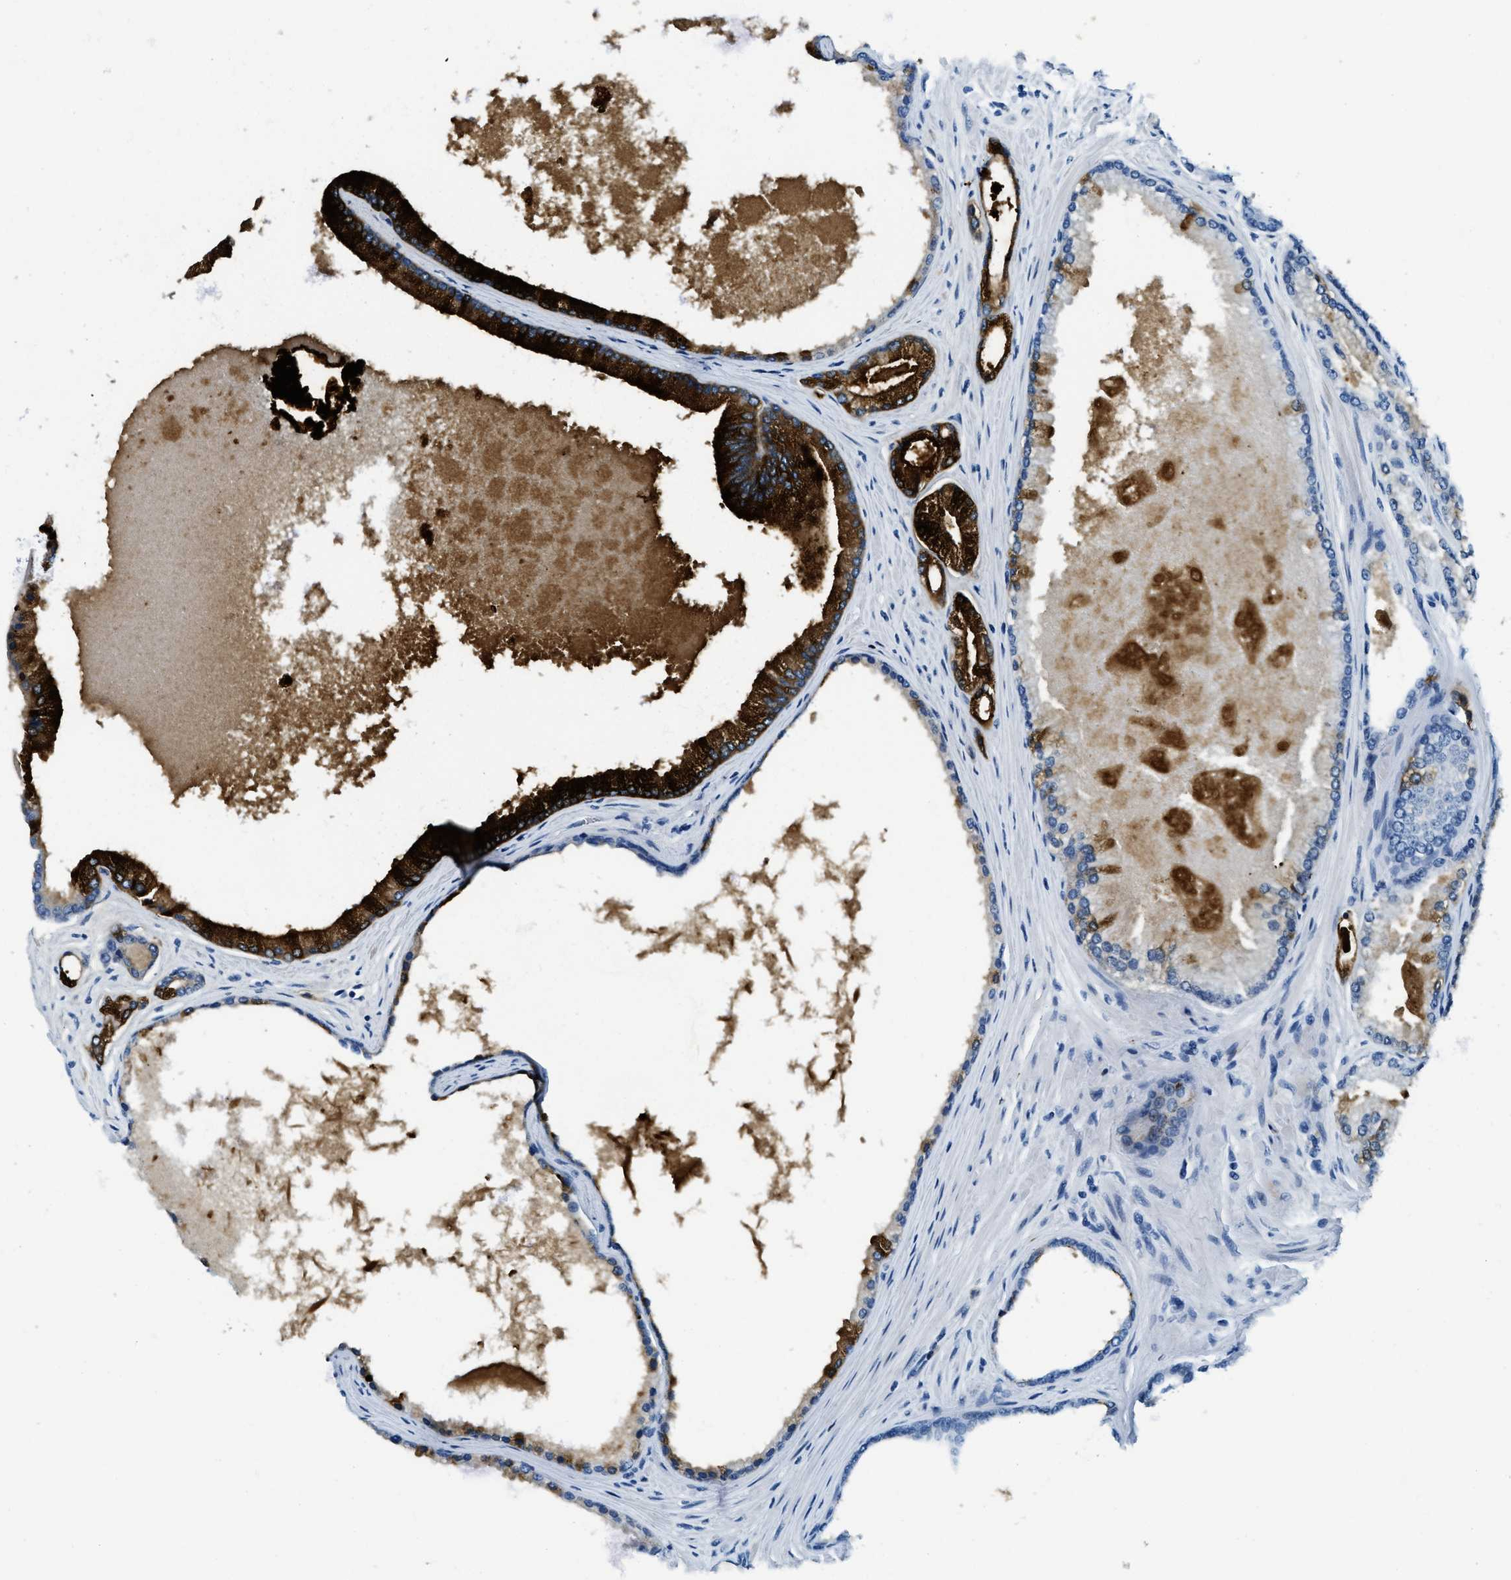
{"staining": {"intensity": "strong", "quantity": "25%-75%", "location": "cytoplasmic/membranous"}, "tissue": "prostate cancer", "cell_type": "Tumor cells", "image_type": "cancer", "snomed": [{"axis": "morphology", "description": "Adenocarcinoma, High grade"}, {"axis": "topography", "description": "Prostate"}], "caption": "Immunohistochemistry (IHC) staining of prostate high-grade adenocarcinoma, which demonstrates high levels of strong cytoplasmic/membranous positivity in about 25%-75% of tumor cells indicating strong cytoplasmic/membranous protein staining. The staining was performed using DAB (brown) for protein detection and nuclei were counterstained in hematoxylin (blue).", "gene": "PLA2G2A", "patient": {"sex": "male", "age": 71}}